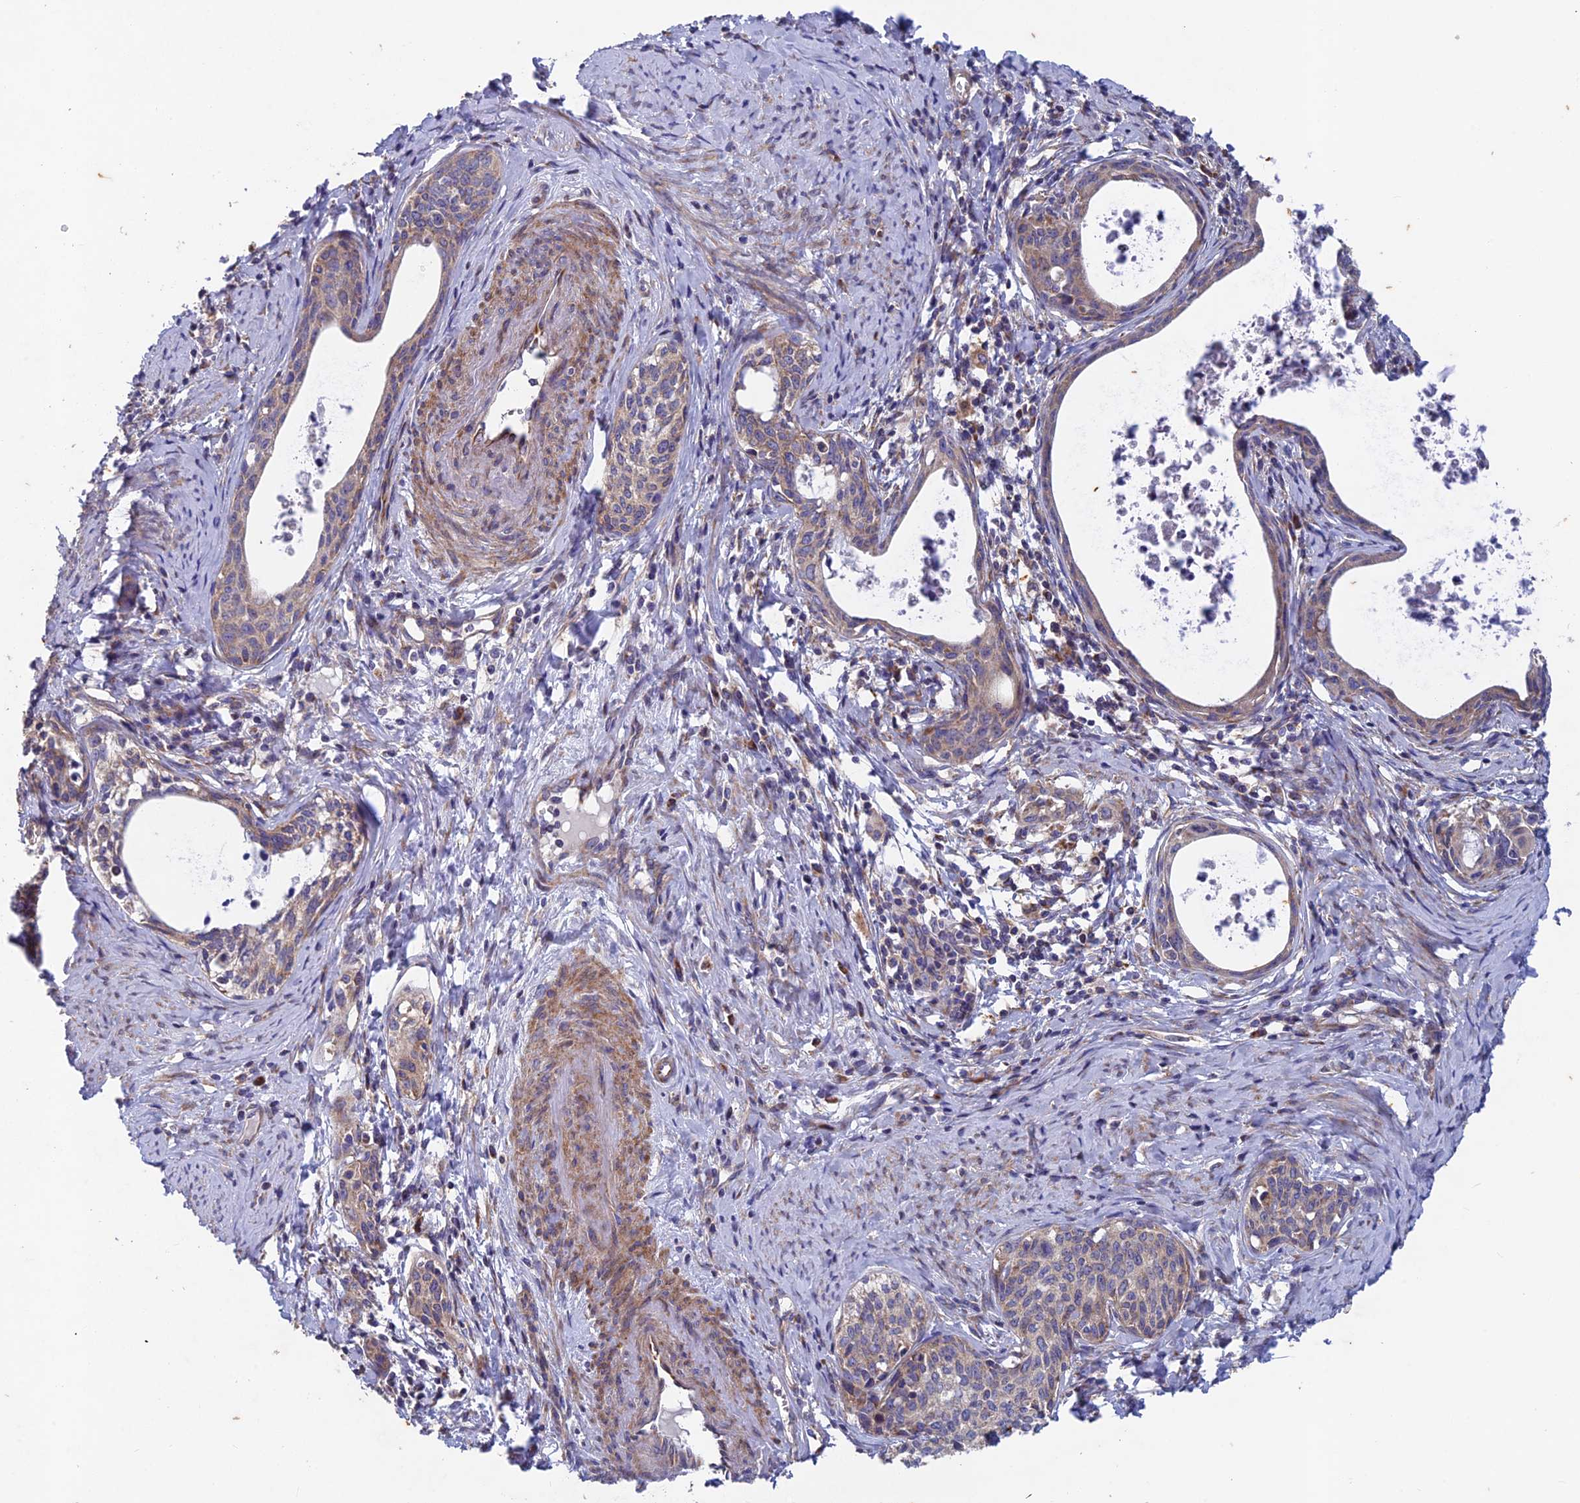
{"staining": {"intensity": "moderate", "quantity": "<25%", "location": "cytoplasmic/membranous"}, "tissue": "cervical cancer", "cell_type": "Tumor cells", "image_type": "cancer", "snomed": [{"axis": "morphology", "description": "Squamous cell carcinoma, NOS"}, {"axis": "topography", "description": "Cervix"}], "caption": "DAB immunohistochemical staining of cervical cancer (squamous cell carcinoma) displays moderate cytoplasmic/membranous protein staining in about <25% of tumor cells.", "gene": "AP4S1", "patient": {"sex": "female", "age": 52}}